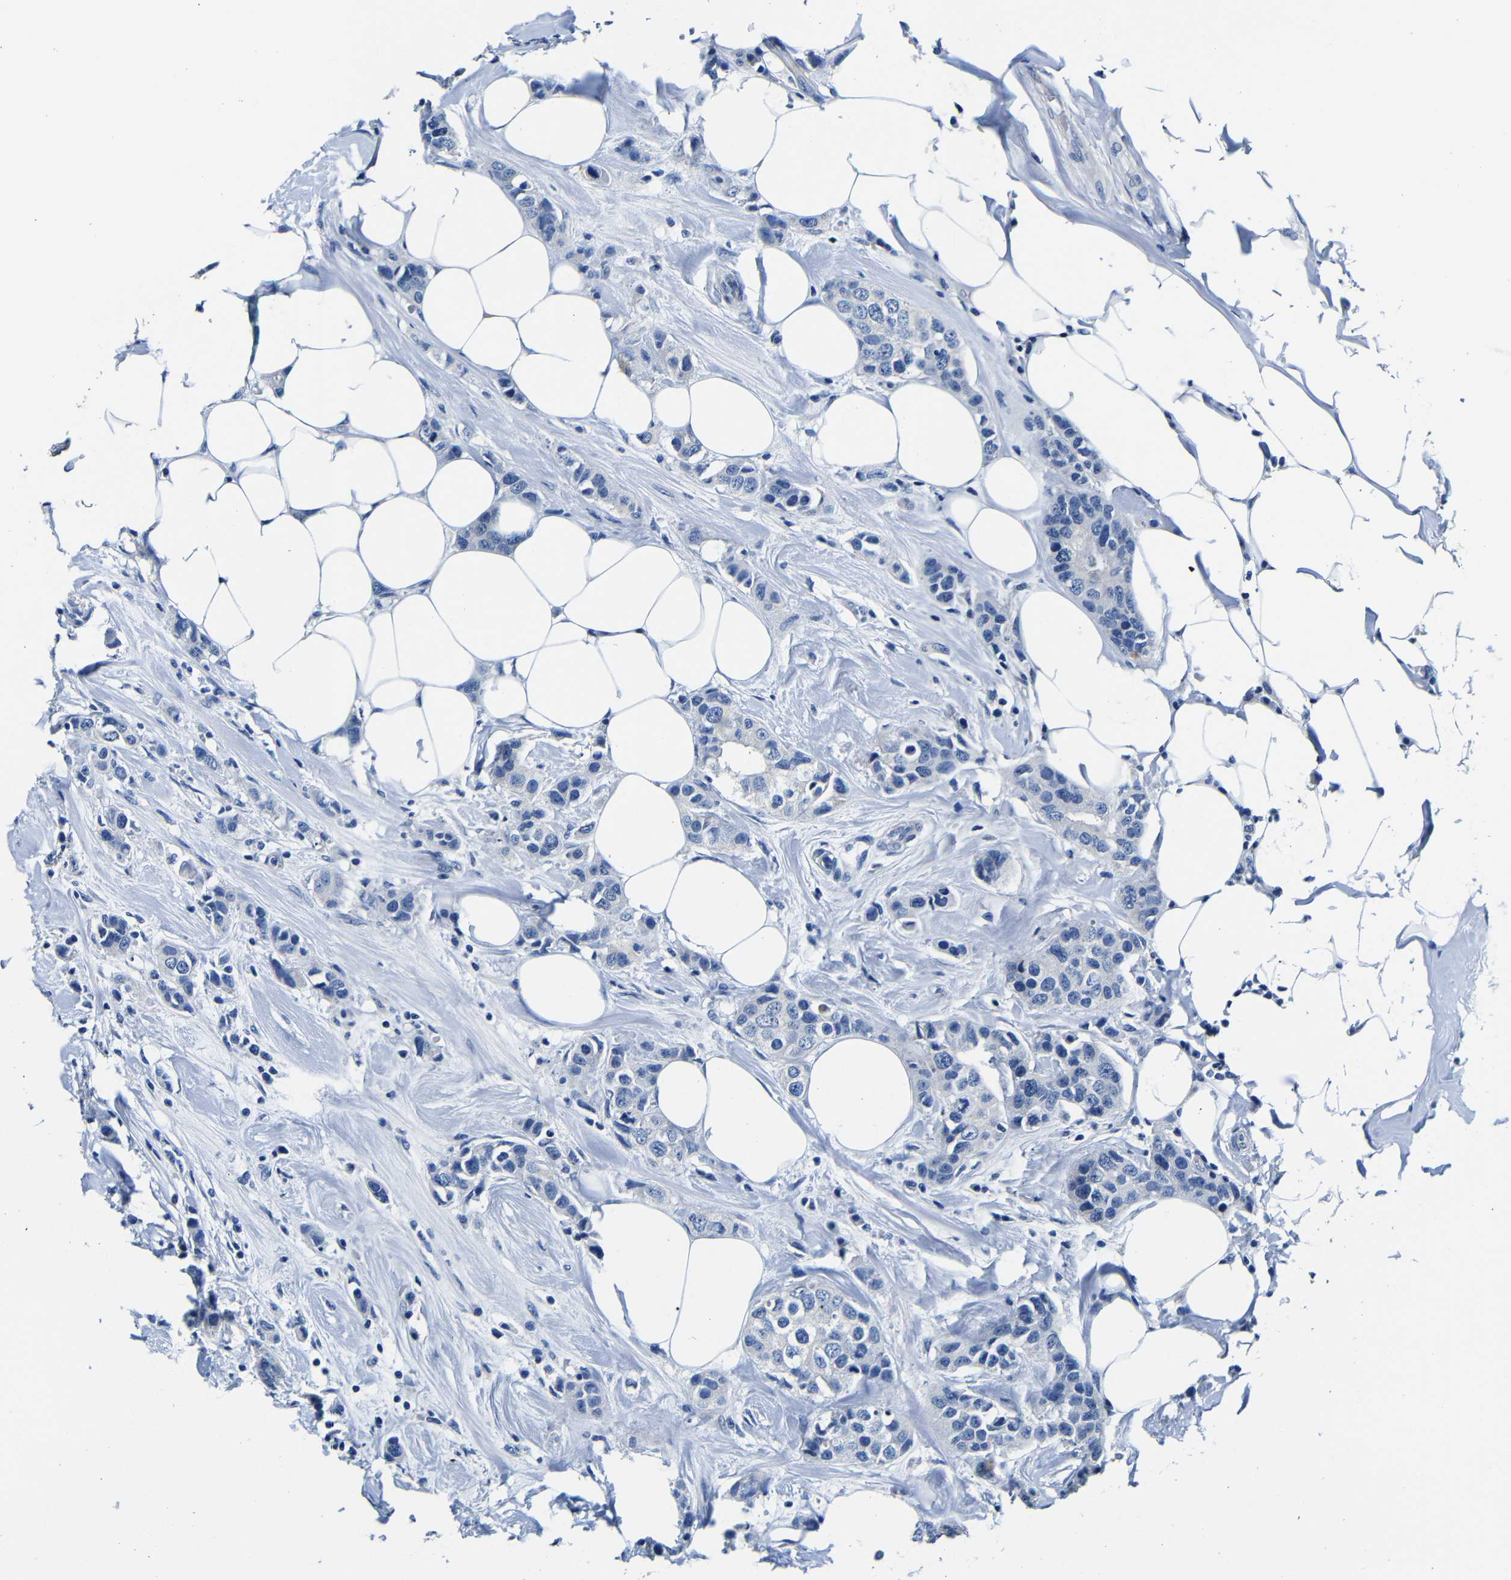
{"staining": {"intensity": "negative", "quantity": "none", "location": "none"}, "tissue": "breast cancer", "cell_type": "Tumor cells", "image_type": "cancer", "snomed": [{"axis": "morphology", "description": "Normal tissue, NOS"}, {"axis": "morphology", "description": "Duct carcinoma"}, {"axis": "topography", "description": "Breast"}], "caption": "DAB (3,3'-diaminobenzidine) immunohistochemical staining of intraductal carcinoma (breast) exhibits no significant staining in tumor cells. (DAB immunohistochemistry (IHC), high magnification).", "gene": "TNFAIP1", "patient": {"sex": "female", "age": 50}}